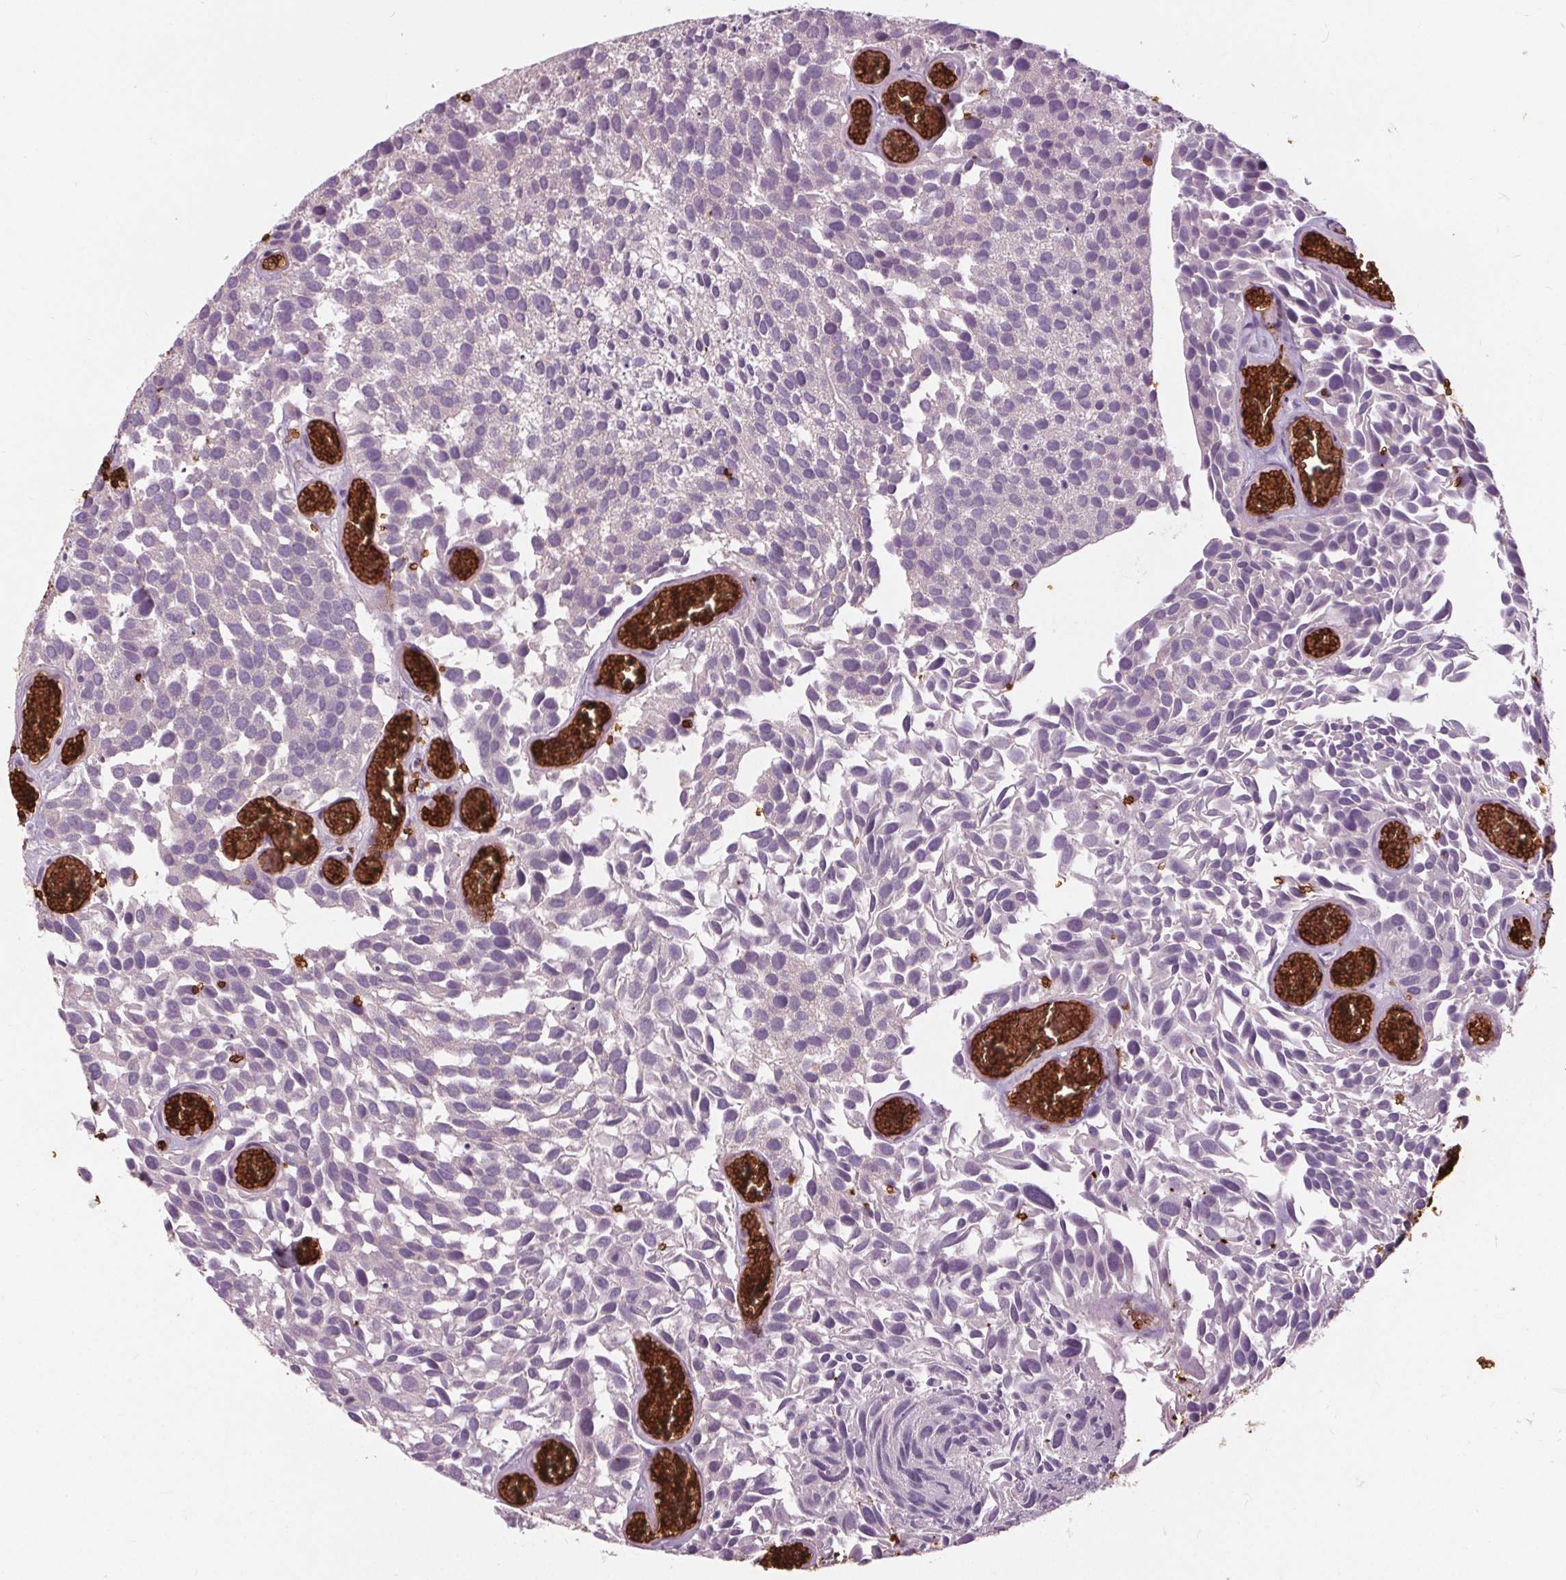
{"staining": {"intensity": "negative", "quantity": "none", "location": "none"}, "tissue": "urothelial cancer", "cell_type": "Tumor cells", "image_type": "cancer", "snomed": [{"axis": "morphology", "description": "Urothelial carcinoma, Low grade"}, {"axis": "topography", "description": "Urinary bladder"}], "caption": "Immunohistochemistry photomicrograph of urothelial cancer stained for a protein (brown), which displays no expression in tumor cells. (Brightfield microscopy of DAB (3,3'-diaminobenzidine) IHC at high magnification).", "gene": "SLC4A1", "patient": {"sex": "female", "age": 69}}